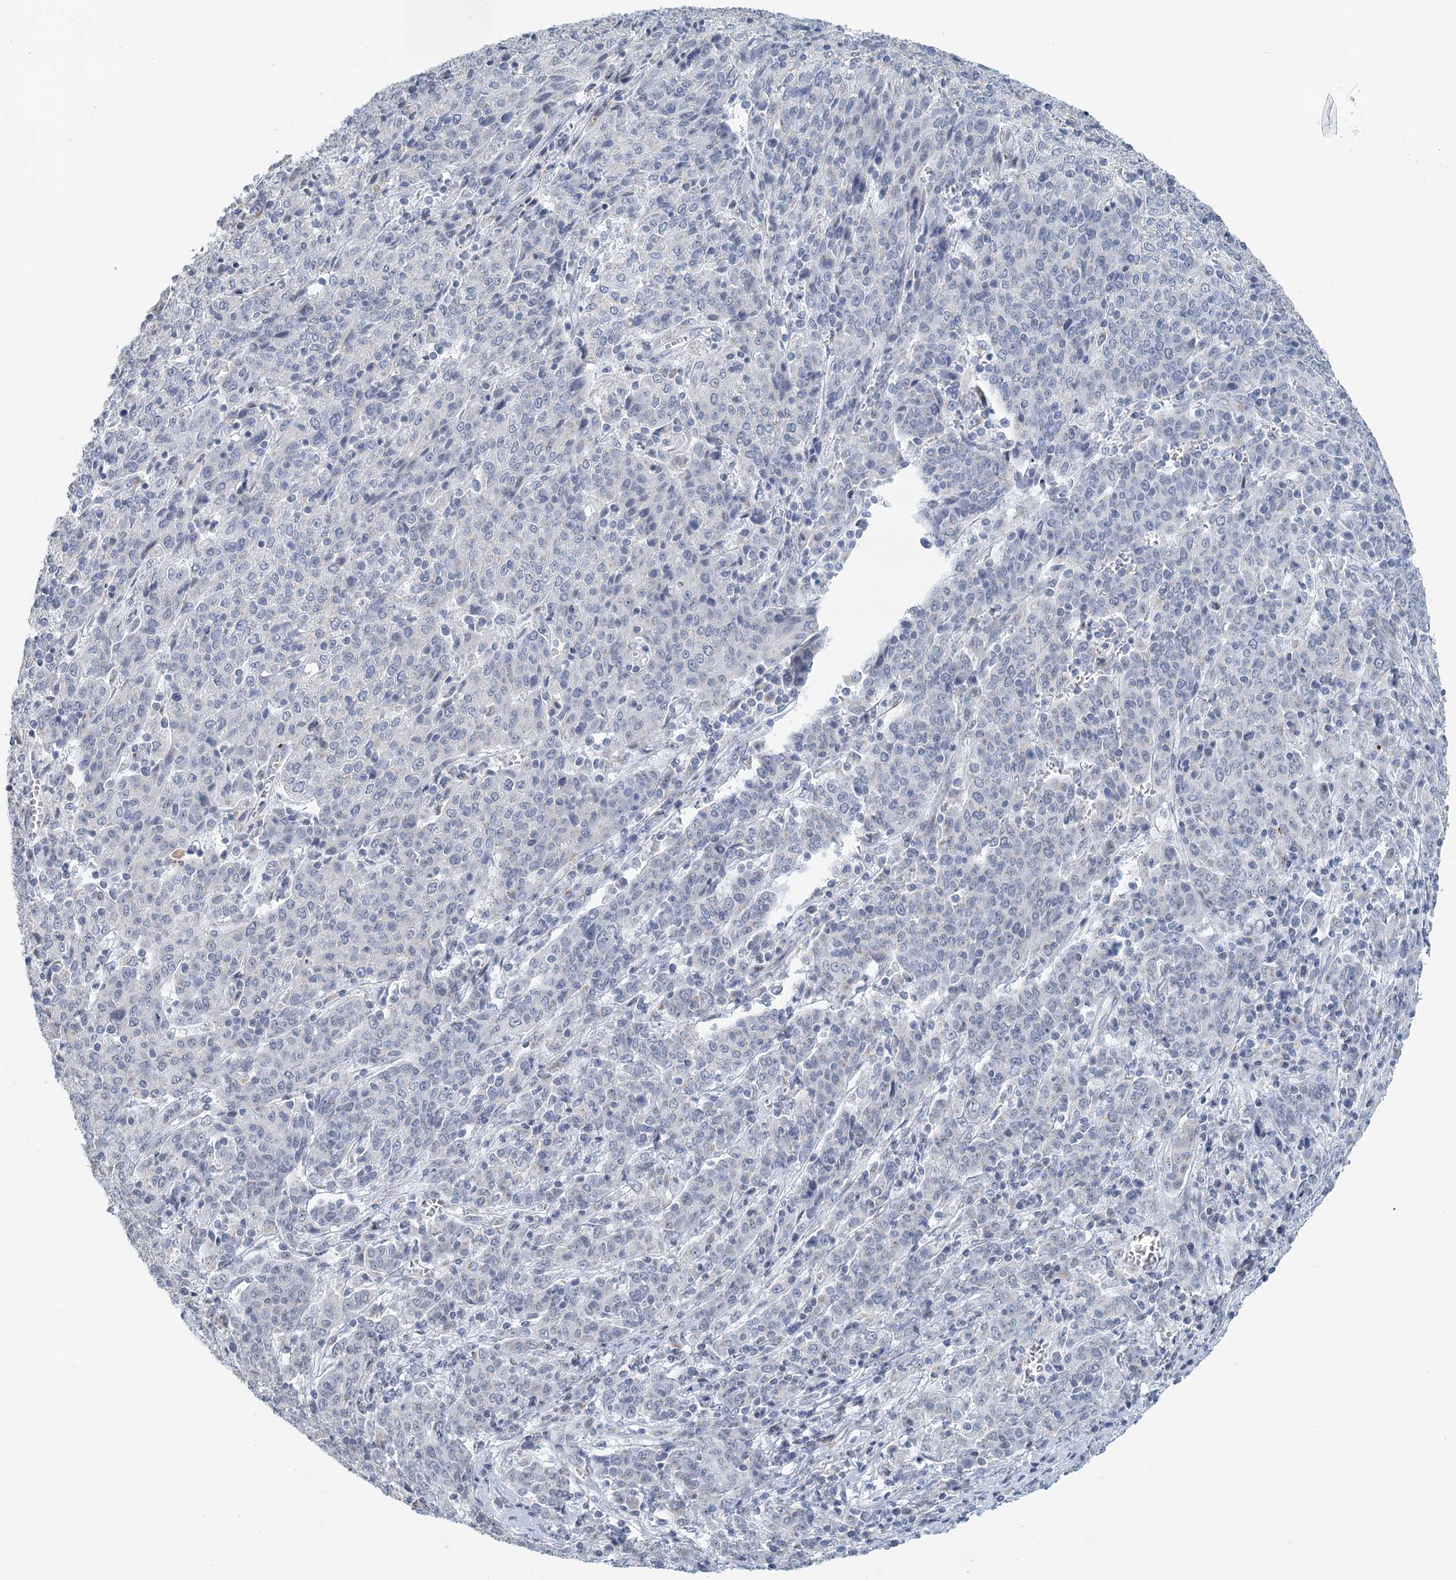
{"staining": {"intensity": "negative", "quantity": "none", "location": "none"}, "tissue": "cervical cancer", "cell_type": "Tumor cells", "image_type": "cancer", "snomed": [{"axis": "morphology", "description": "Squamous cell carcinoma, NOS"}, {"axis": "topography", "description": "Cervix"}], "caption": "Tumor cells are negative for brown protein staining in squamous cell carcinoma (cervical). (DAB immunohistochemistry (IHC) with hematoxylin counter stain).", "gene": "ZNF527", "patient": {"sex": "female", "age": 67}}